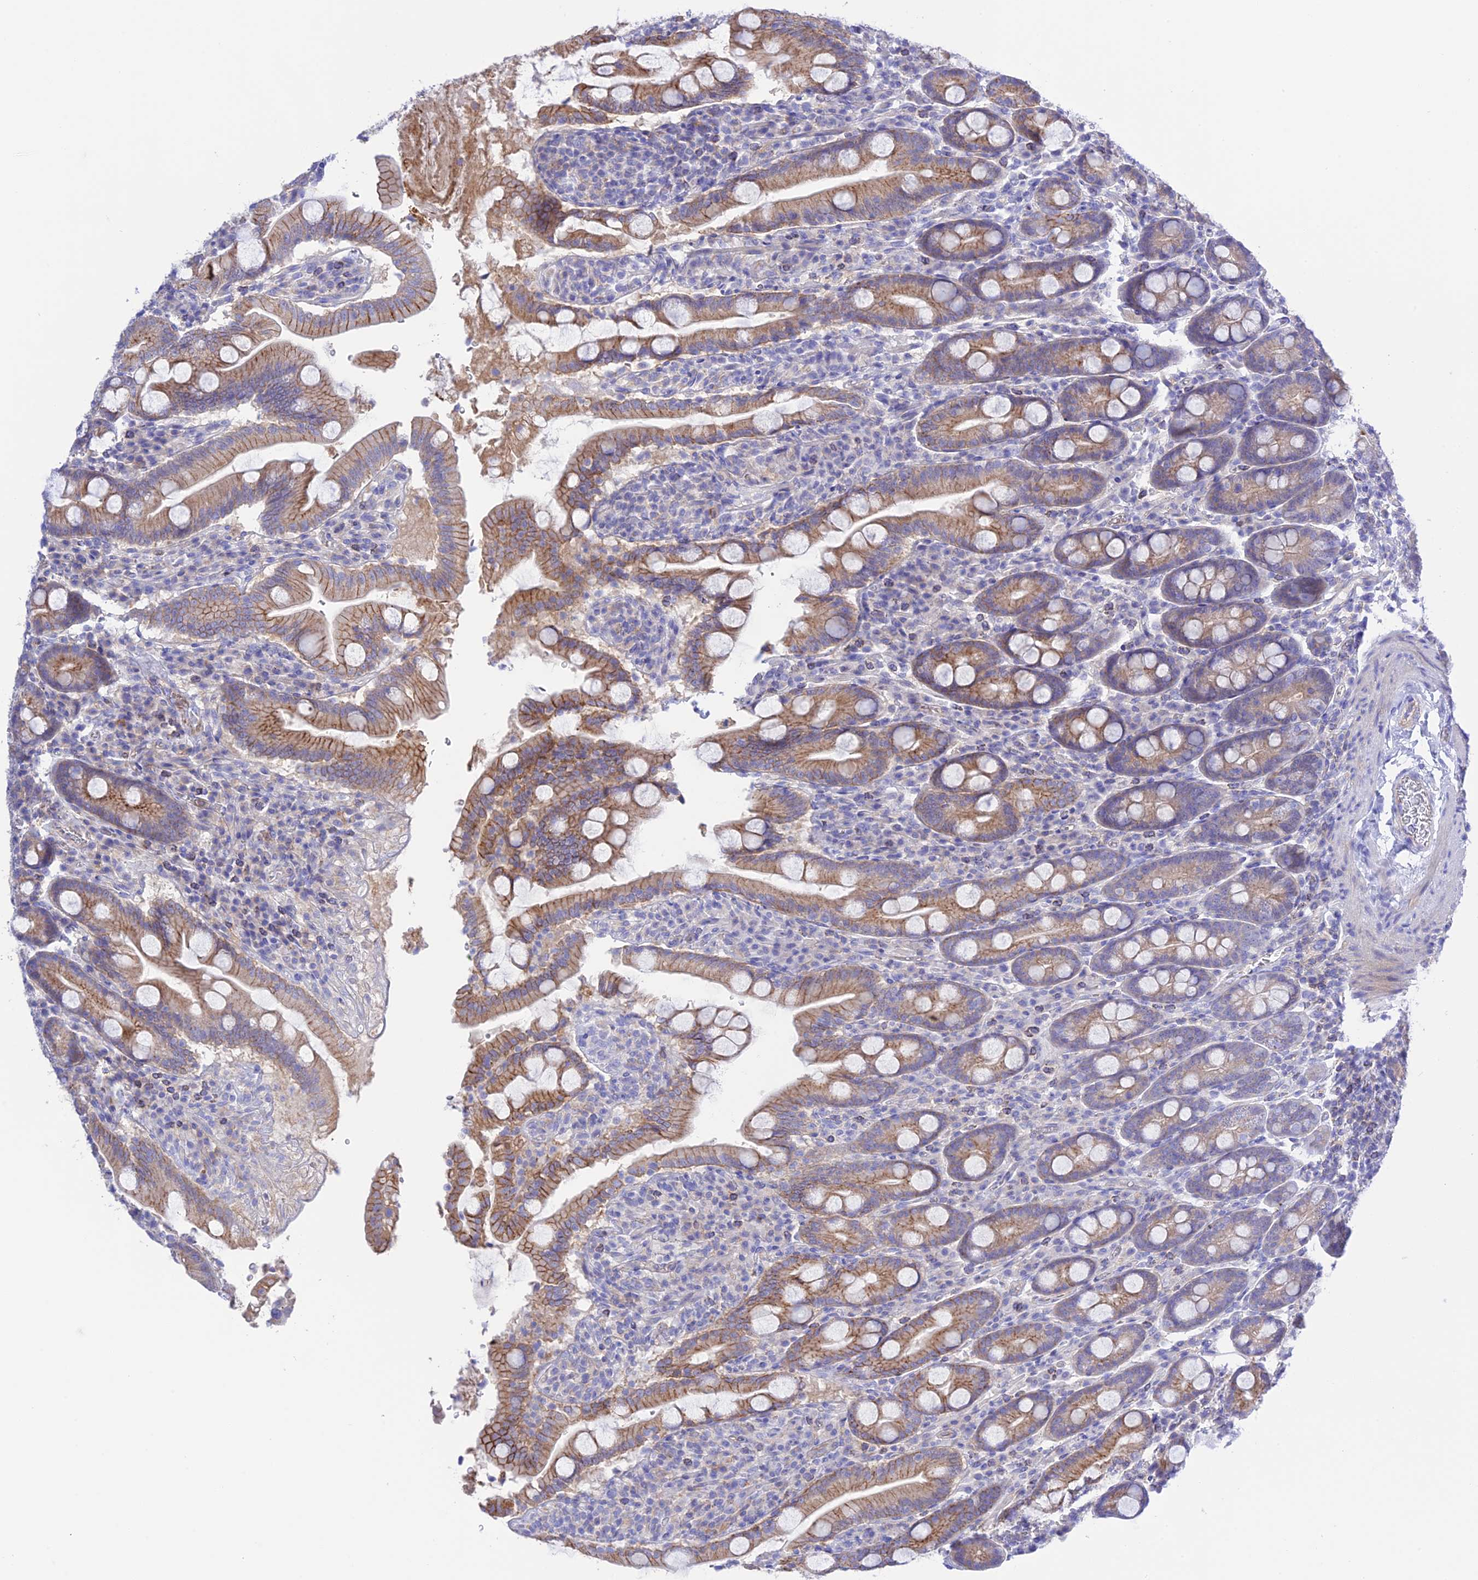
{"staining": {"intensity": "moderate", "quantity": ">75%", "location": "cytoplasmic/membranous"}, "tissue": "duodenum", "cell_type": "Glandular cells", "image_type": "normal", "snomed": [{"axis": "morphology", "description": "Normal tissue, NOS"}, {"axis": "topography", "description": "Duodenum"}], "caption": "Moderate cytoplasmic/membranous staining for a protein is present in about >75% of glandular cells of unremarkable duodenum using immunohistochemistry.", "gene": "CHSY3", "patient": {"sex": "male", "age": 35}}